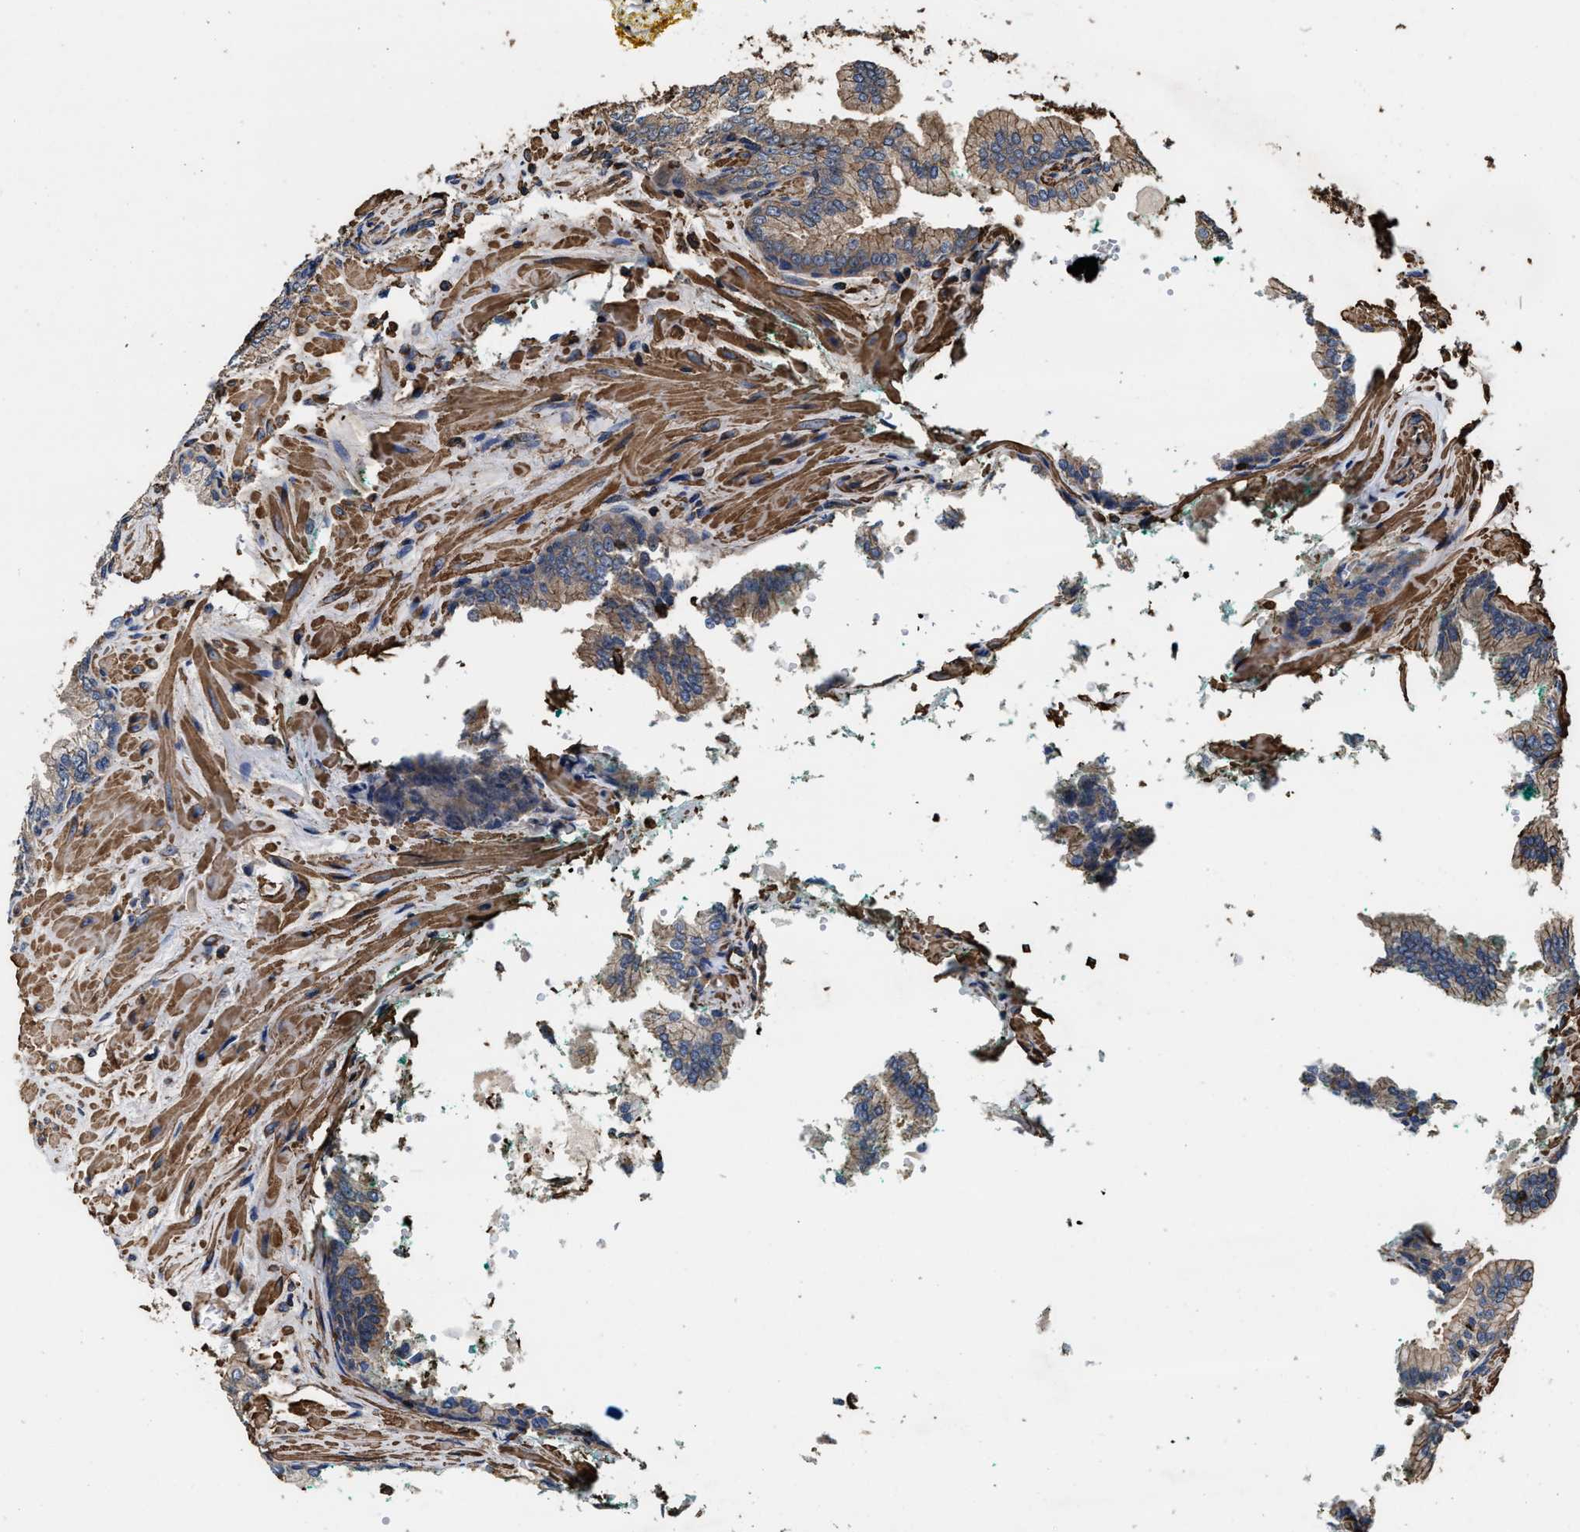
{"staining": {"intensity": "weak", "quantity": "25%-75%", "location": "cytoplasmic/membranous"}, "tissue": "prostate cancer", "cell_type": "Tumor cells", "image_type": "cancer", "snomed": [{"axis": "morphology", "description": "Adenocarcinoma, High grade"}, {"axis": "topography", "description": "Prostate"}], "caption": "IHC staining of prostate cancer (adenocarcinoma (high-grade)), which shows low levels of weak cytoplasmic/membranous staining in about 25%-75% of tumor cells indicating weak cytoplasmic/membranous protein staining. The staining was performed using DAB (3,3'-diaminobenzidine) (brown) for protein detection and nuclei were counterstained in hematoxylin (blue).", "gene": "KBTBD2", "patient": {"sex": "male", "age": 71}}